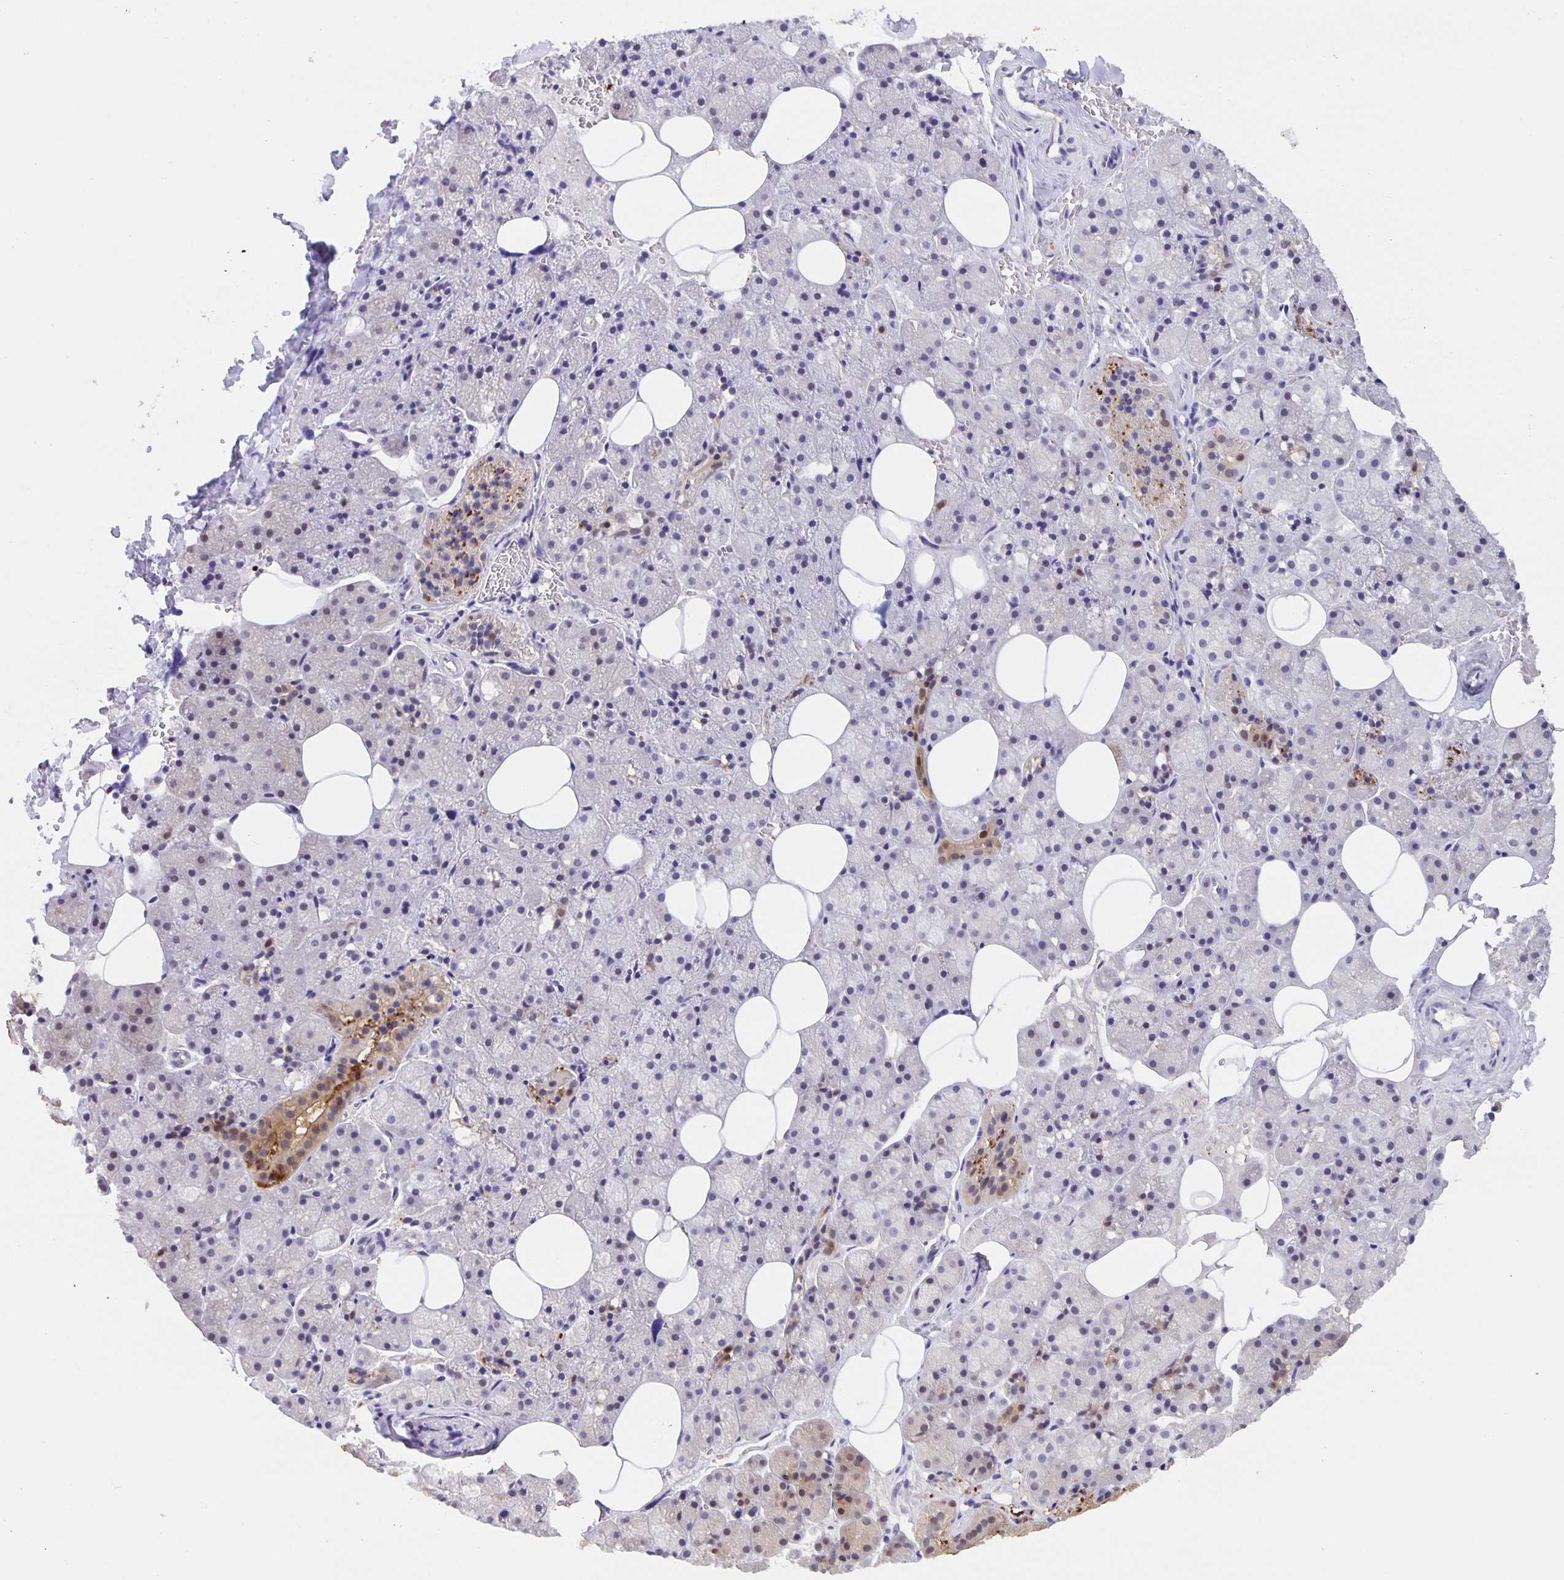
{"staining": {"intensity": "moderate", "quantity": "<25%", "location": "cytoplasmic/membranous,nuclear"}, "tissue": "salivary gland", "cell_type": "Glandular cells", "image_type": "normal", "snomed": [{"axis": "morphology", "description": "Normal tissue, NOS"}, {"axis": "topography", "description": "Salivary gland"}, {"axis": "topography", "description": "Peripheral nerve tissue"}], "caption": "A high-resolution histopathology image shows immunohistochemistry staining of benign salivary gland, which shows moderate cytoplasmic/membranous,nuclear expression in approximately <25% of glandular cells.", "gene": "MARCHF6", "patient": {"sex": "male", "age": 38}}